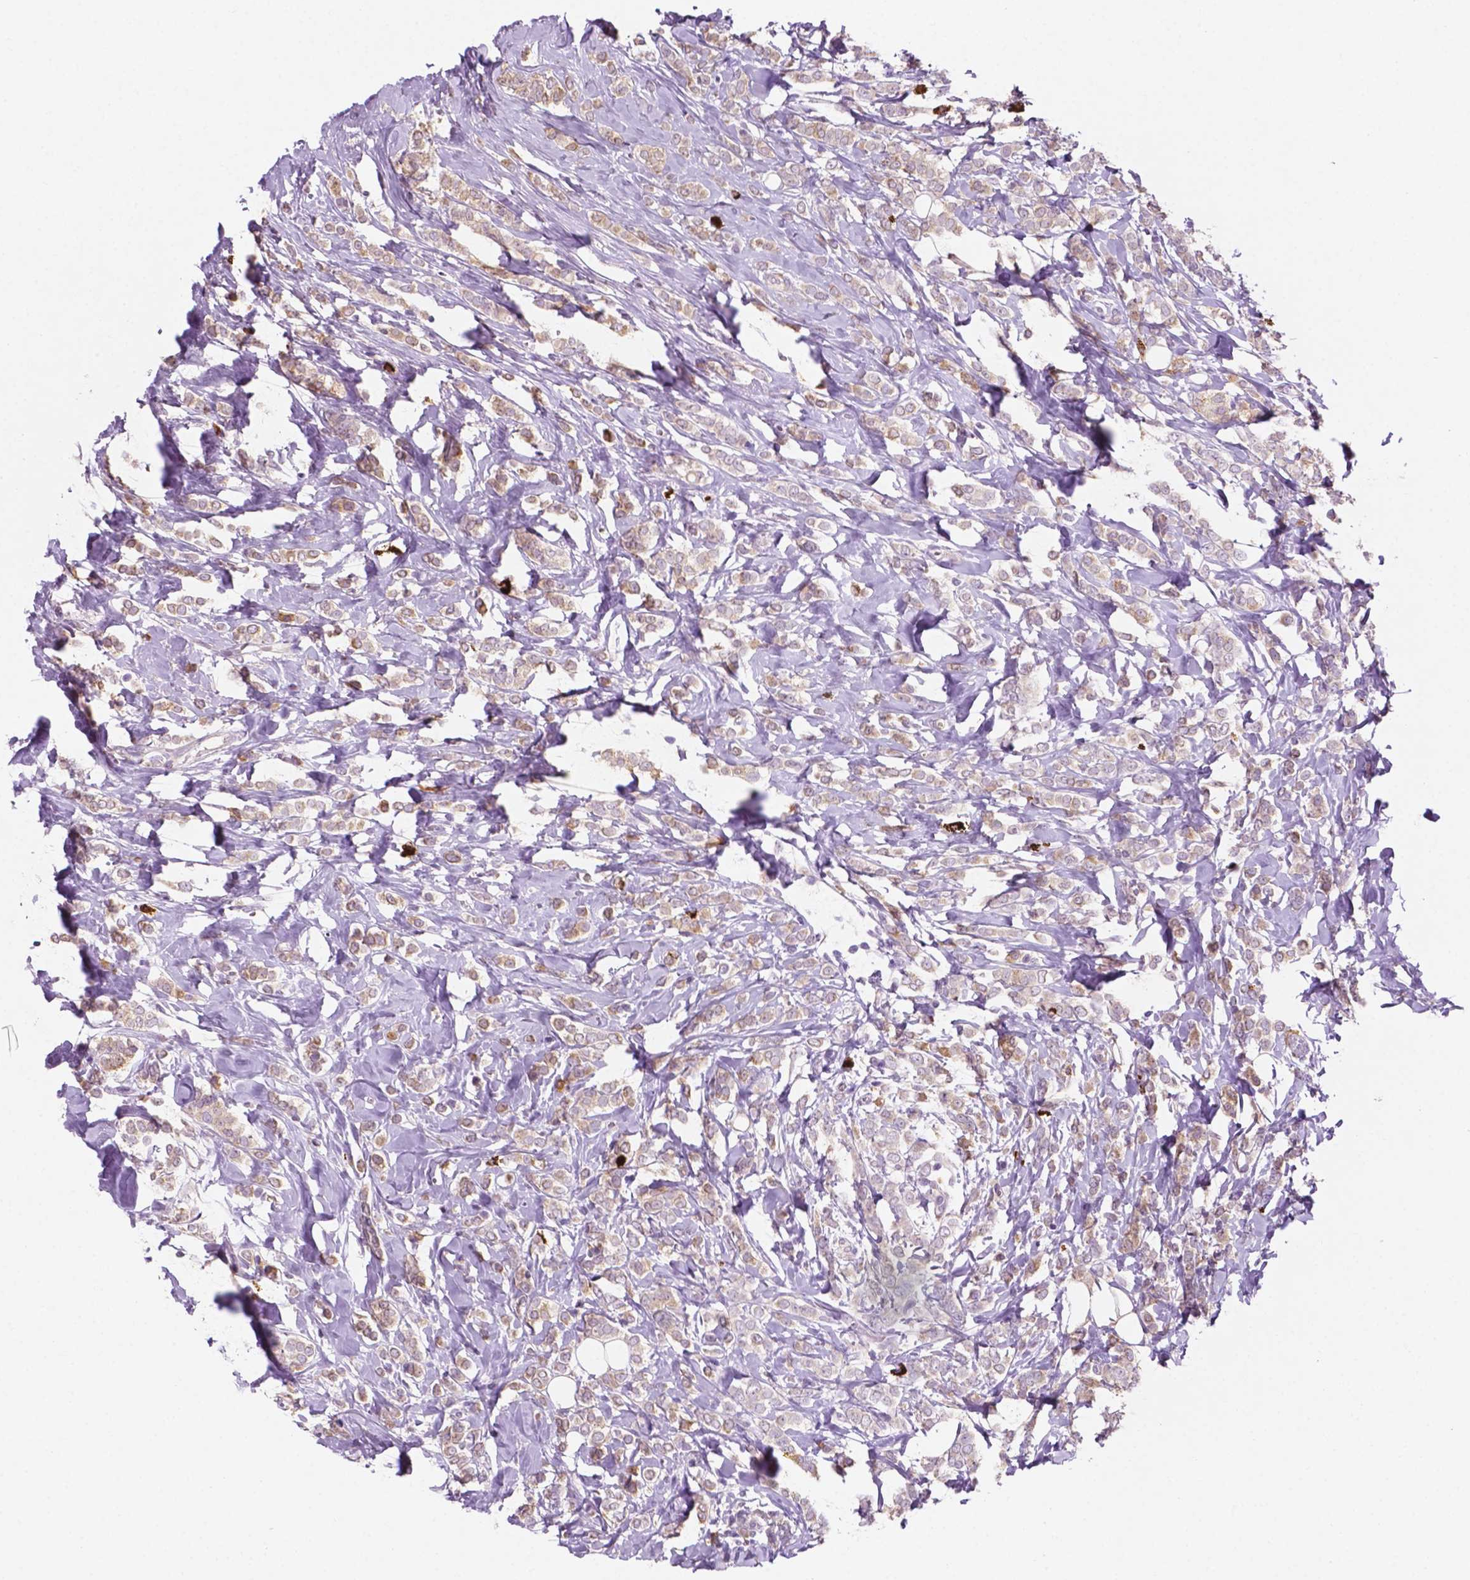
{"staining": {"intensity": "weak", "quantity": "25%-75%", "location": "cytoplasmic/membranous"}, "tissue": "breast cancer", "cell_type": "Tumor cells", "image_type": "cancer", "snomed": [{"axis": "morphology", "description": "Lobular carcinoma"}, {"axis": "topography", "description": "Breast"}], "caption": "Breast cancer (lobular carcinoma) stained with a brown dye displays weak cytoplasmic/membranous positive staining in approximately 25%-75% of tumor cells.", "gene": "LRP1B", "patient": {"sex": "female", "age": 49}}